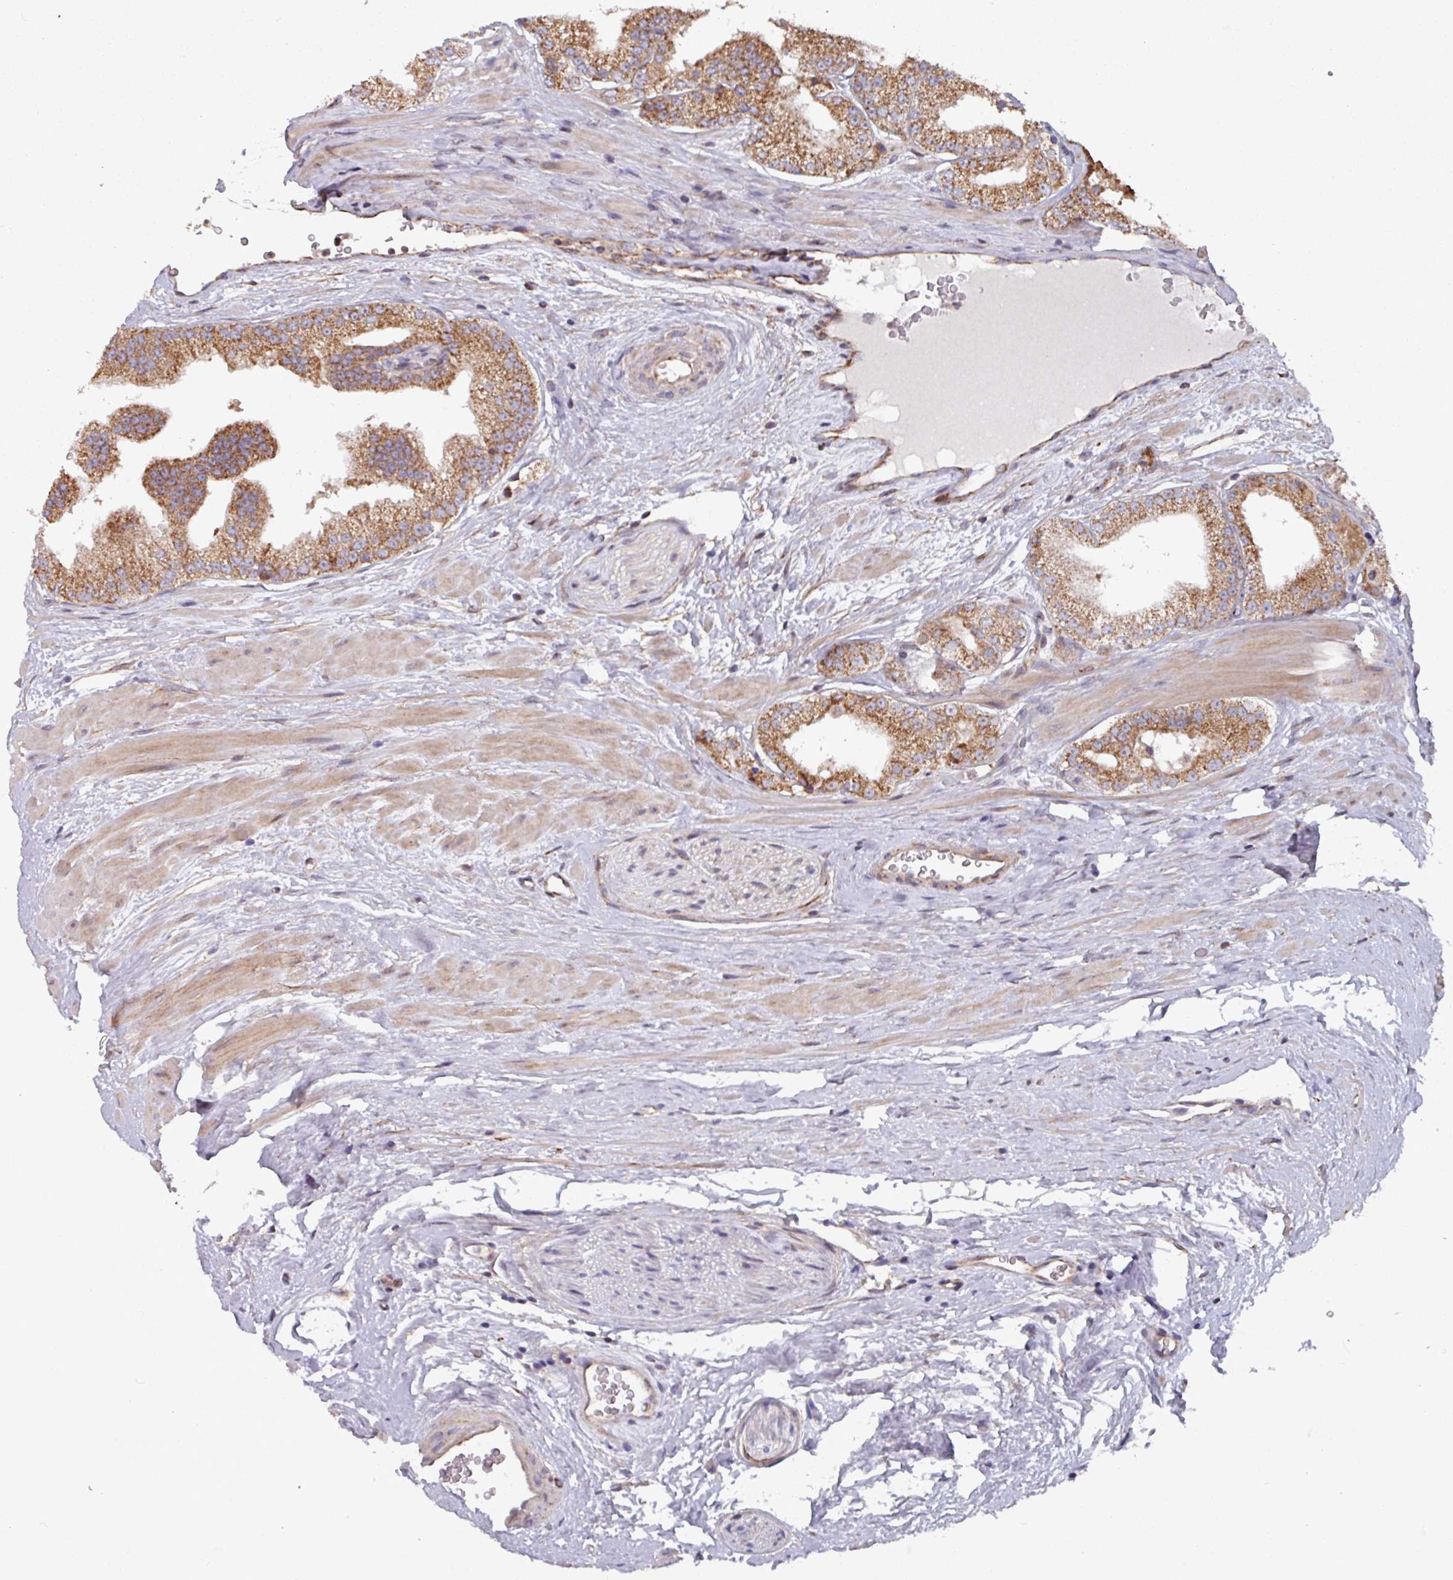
{"staining": {"intensity": "moderate", "quantity": ">75%", "location": "cytoplasmic/membranous"}, "tissue": "prostate cancer", "cell_type": "Tumor cells", "image_type": "cancer", "snomed": [{"axis": "morphology", "description": "Adenocarcinoma, High grade"}, {"axis": "topography", "description": "Prostate"}], "caption": "Immunohistochemistry image of human prostate high-grade adenocarcinoma stained for a protein (brown), which displays medium levels of moderate cytoplasmic/membranous staining in approximately >75% of tumor cells.", "gene": "COX7C", "patient": {"sex": "male", "age": 68}}